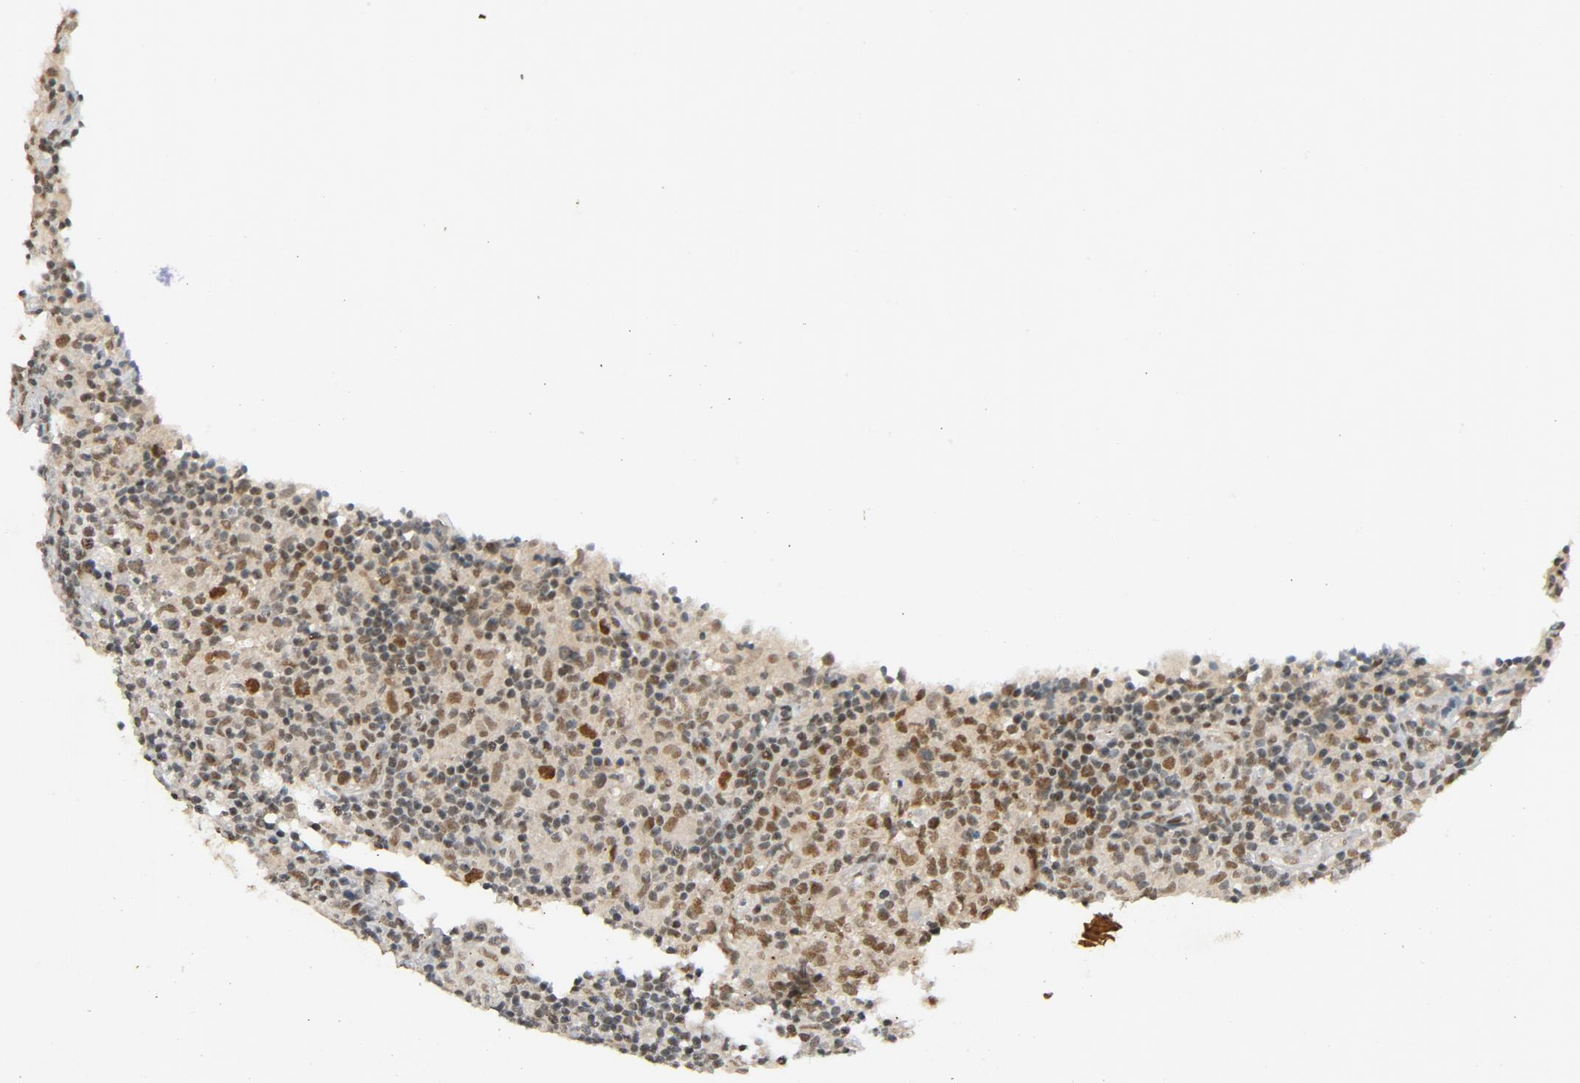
{"staining": {"intensity": "moderate", "quantity": ">75%", "location": "nuclear"}, "tissue": "lymphoma", "cell_type": "Tumor cells", "image_type": "cancer", "snomed": [{"axis": "morphology", "description": "Hodgkin's disease, NOS"}, {"axis": "topography", "description": "Lymph node"}], "caption": "Protein expression analysis of lymphoma shows moderate nuclear expression in approximately >75% of tumor cells. The staining was performed using DAB (3,3'-diaminobenzidine), with brown indicating positive protein expression. Nuclei are stained blue with hematoxylin.", "gene": "SMARCD1", "patient": {"sex": "male", "age": 65}}